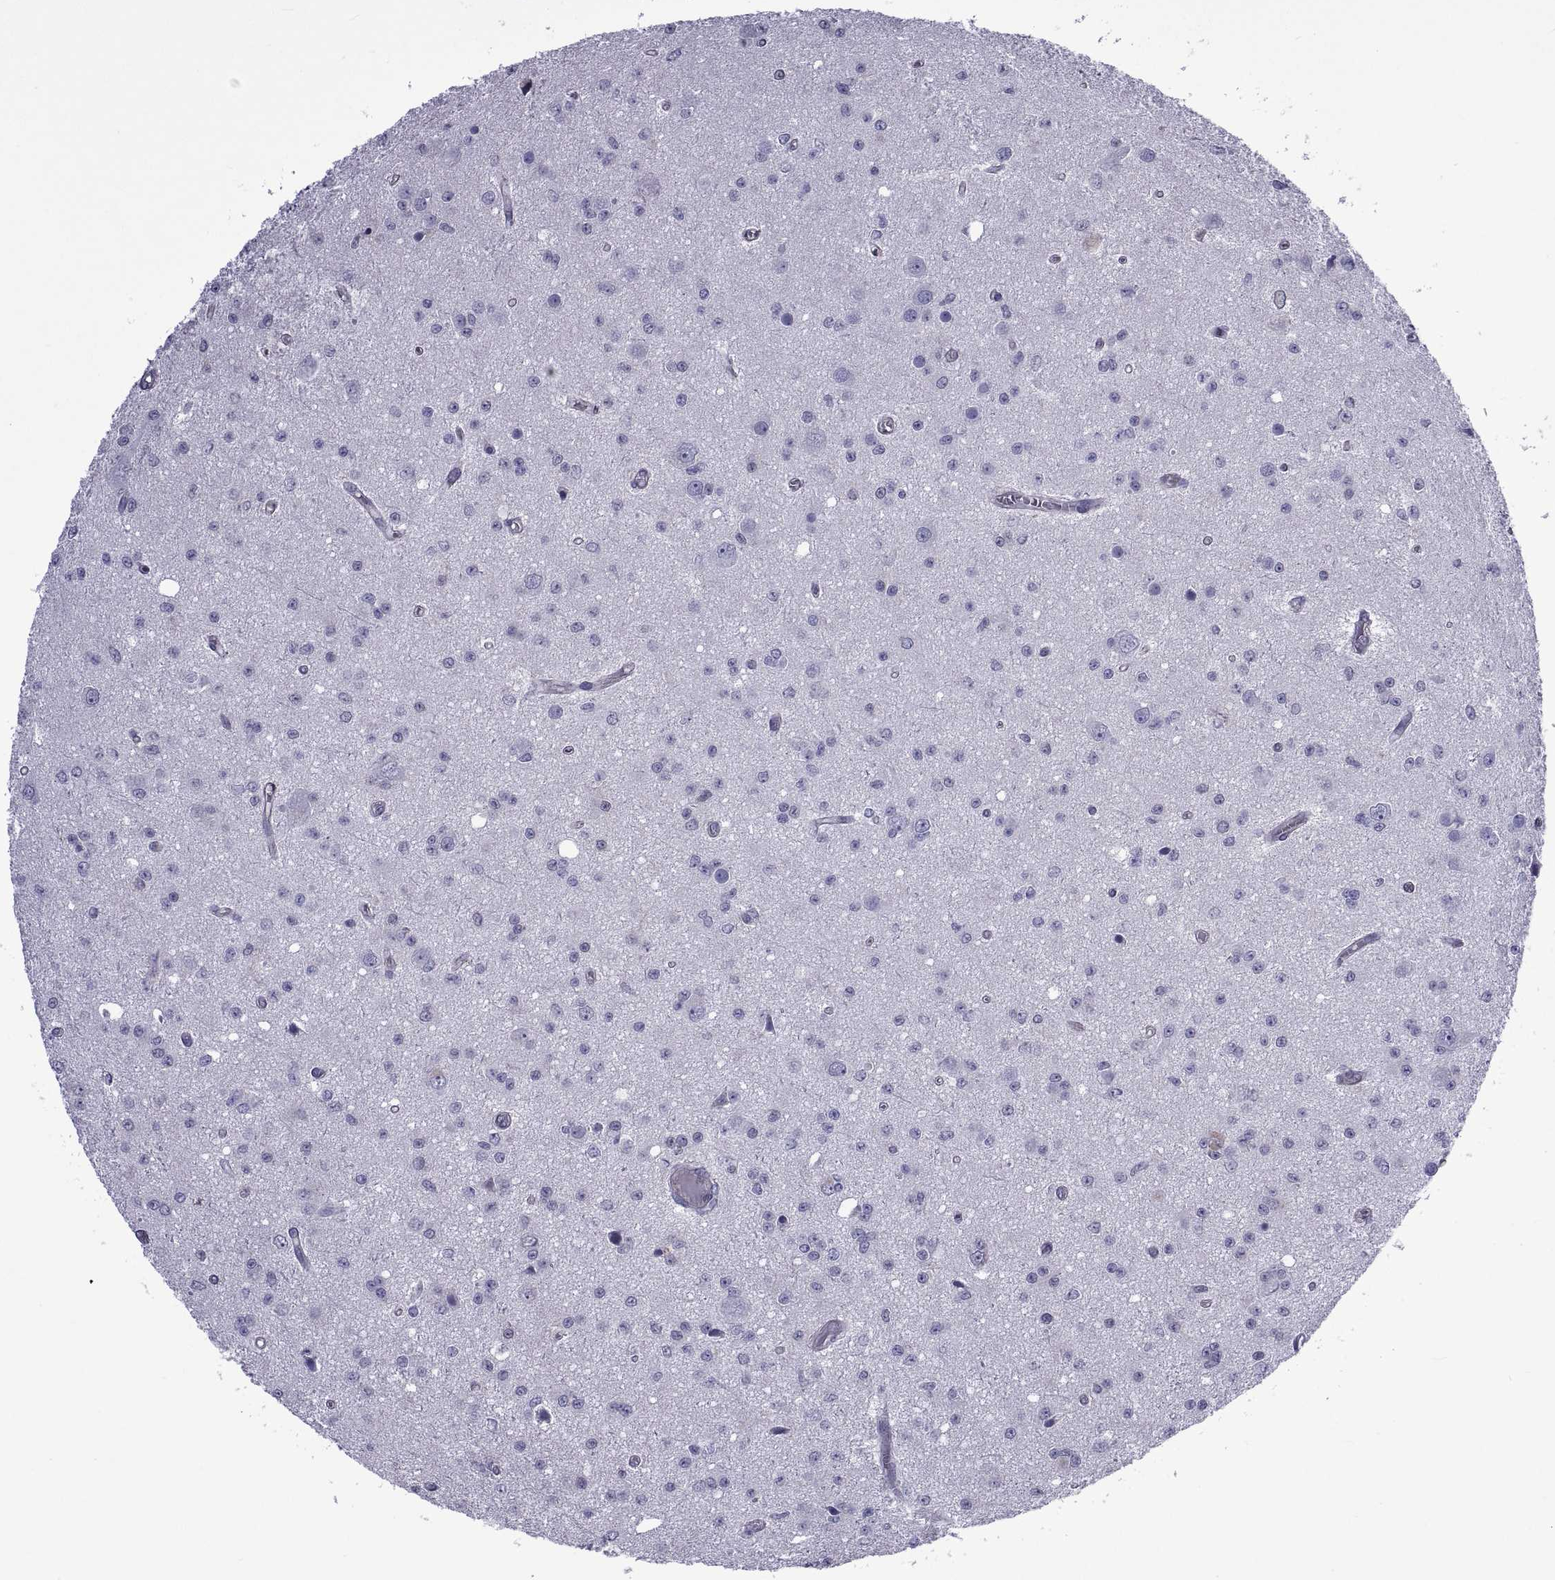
{"staining": {"intensity": "negative", "quantity": "none", "location": "none"}, "tissue": "glioma", "cell_type": "Tumor cells", "image_type": "cancer", "snomed": [{"axis": "morphology", "description": "Glioma, malignant, Low grade"}, {"axis": "topography", "description": "Brain"}], "caption": "Glioma was stained to show a protein in brown. There is no significant positivity in tumor cells.", "gene": "LCN9", "patient": {"sex": "female", "age": 45}}